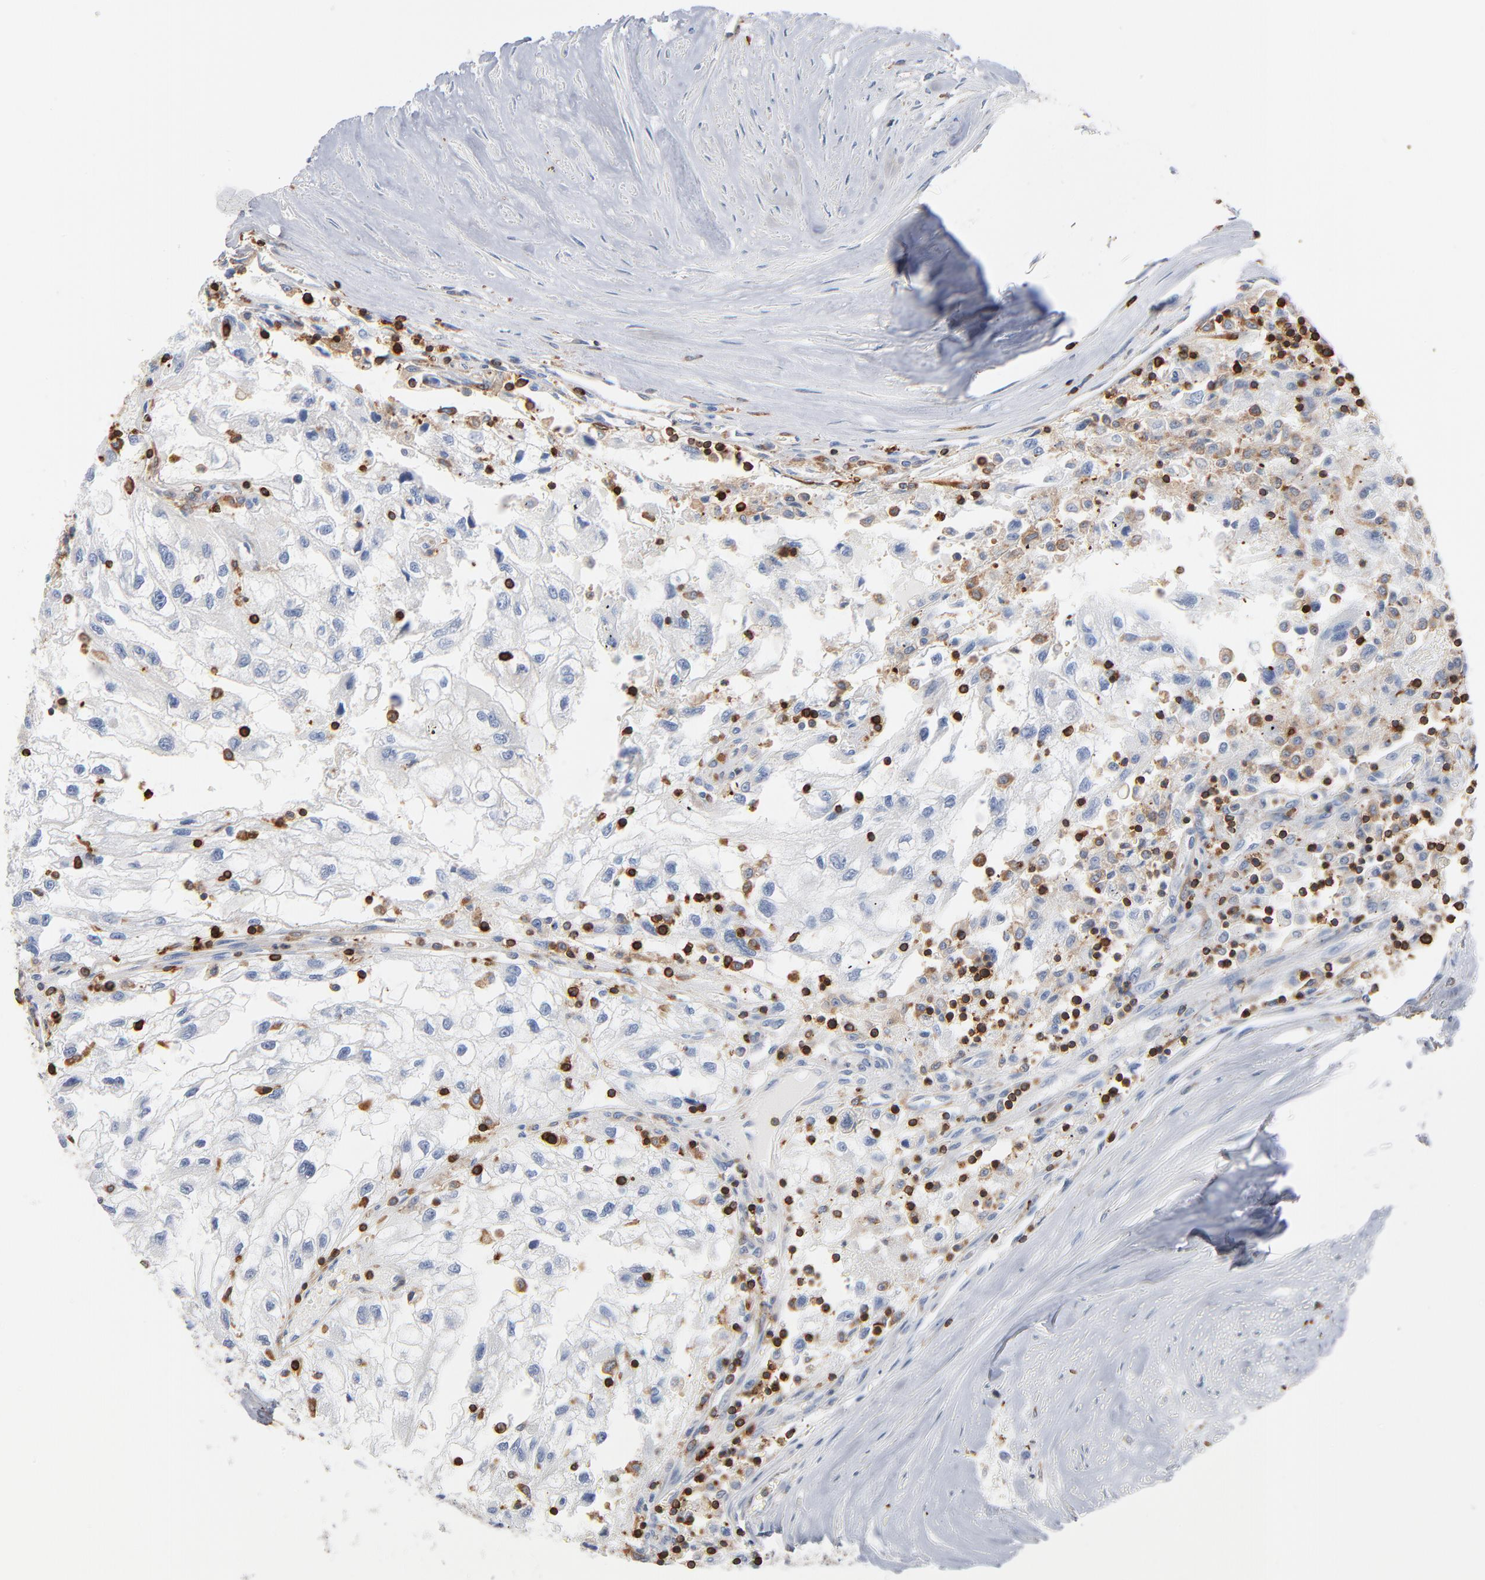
{"staining": {"intensity": "negative", "quantity": "none", "location": "none"}, "tissue": "renal cancer", "cell_type": "Tumor cells", "image_type": "cancer", "snomed": [{"axis": "morphology", "description": "Normal tissue, NOS"}, {"axis": "morphology", "description": "Adenocarcinoma, NOS"}, {"axis": "topography", "description": "Kidney"}], "caption": "DAB (3,3'-diaminobenzidine) immunohistochemical staining of human adenocarcinoma (renal) shows no significant staining in tumor cells.", "gene": "SH3KBP1", "patient": {"sex": "male", "age": 71}}